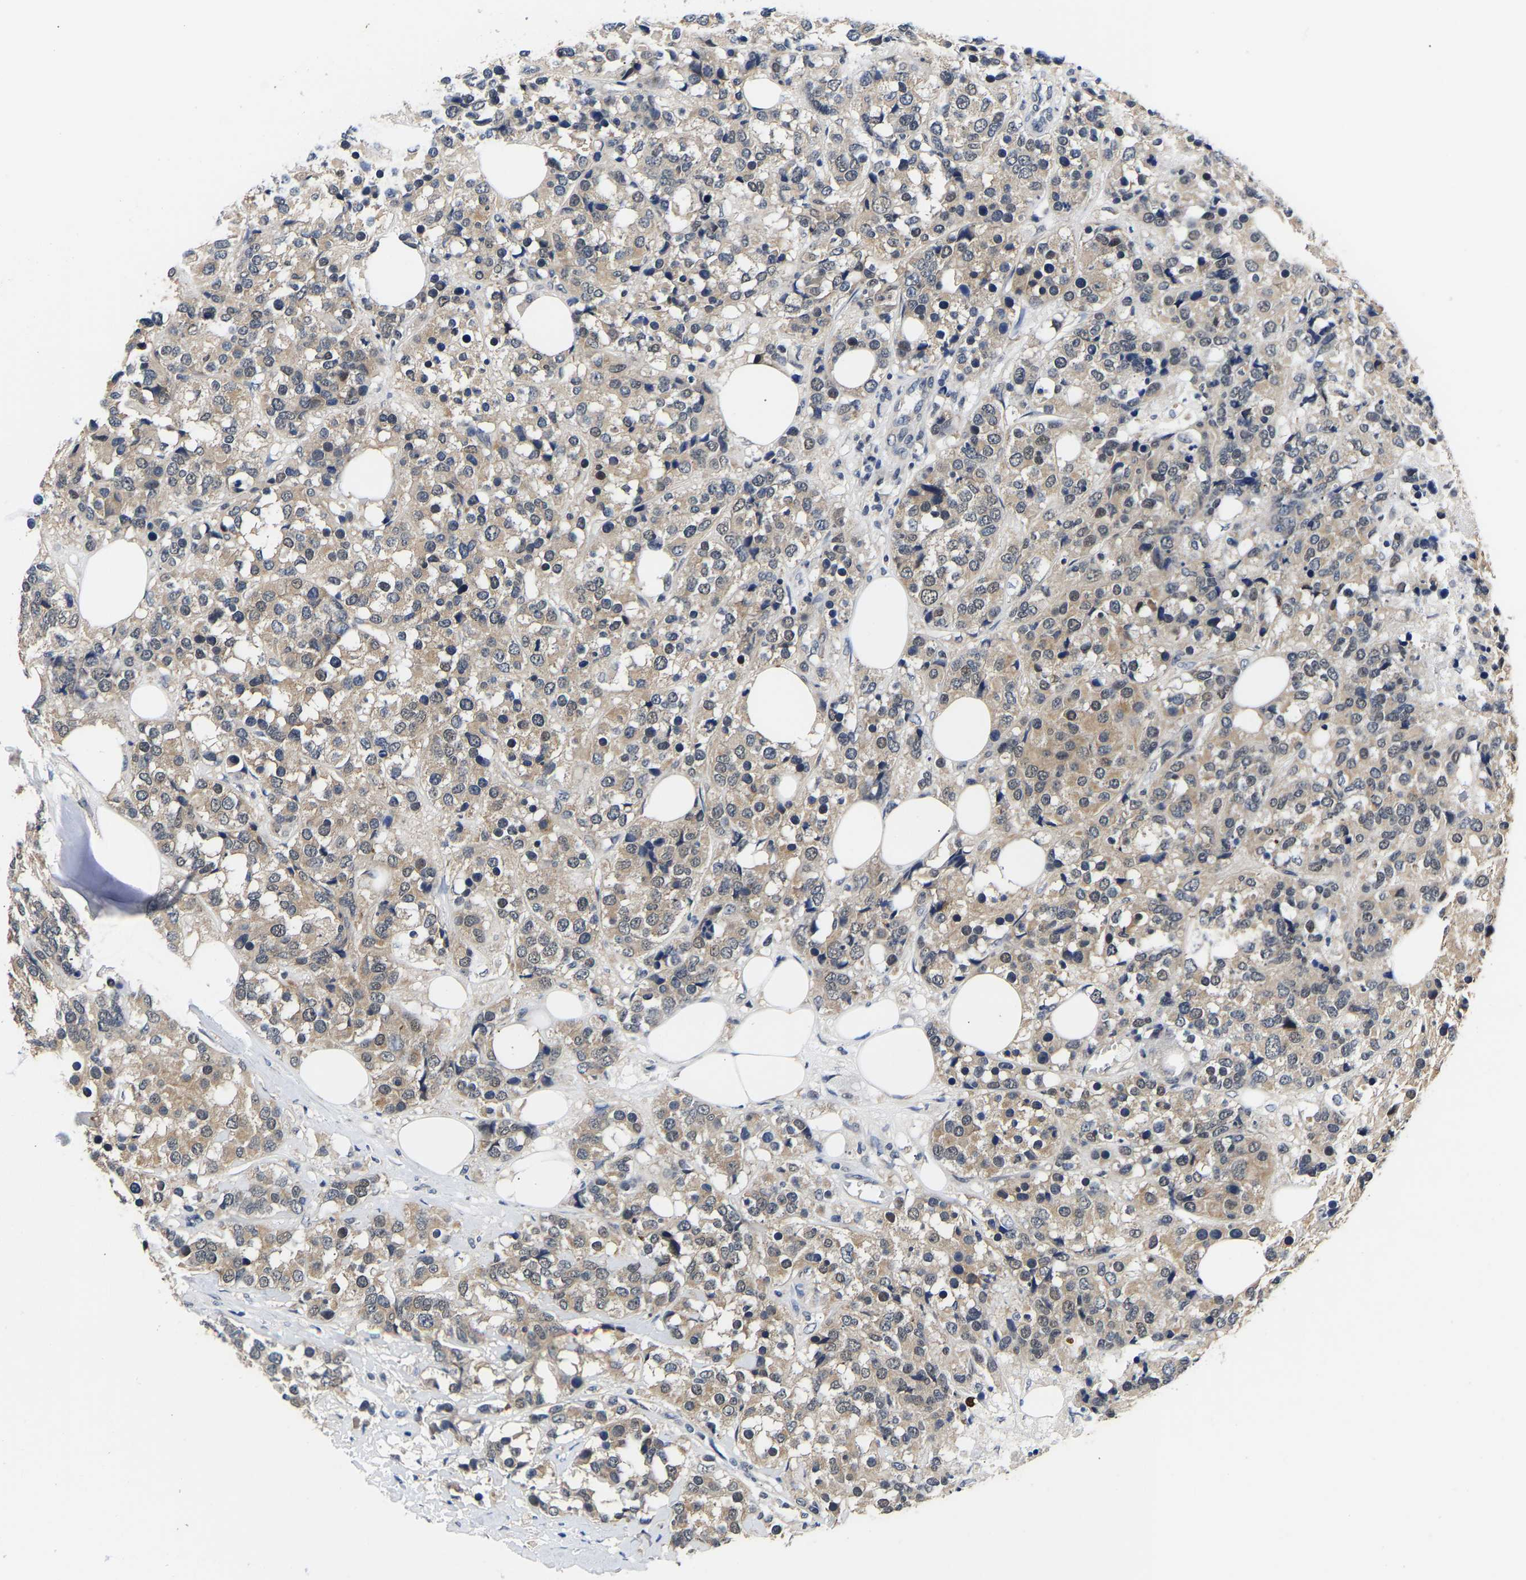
{"staining": {"intensity": "weak", "quantity": ">75%", "location": "cytoplasmic/membranous"}, "tissue": "breast cancer", "cell_type": "Tumor cells", "image_type": "cancer", "snomed": [{"axis": "morphology", "description": "Lobular carcinoma"}, {"axis": "topography", "description": "Breast"}], "caption": "This micrograph reveals immunohistochemistry staining of human breast cancer (lobular carcinoma), with low weak cytoplasmic/membranous positivity in about >75% of tumor cells.", "gene": "METTL16", "patient": {"sex": "female", "age": 59}}